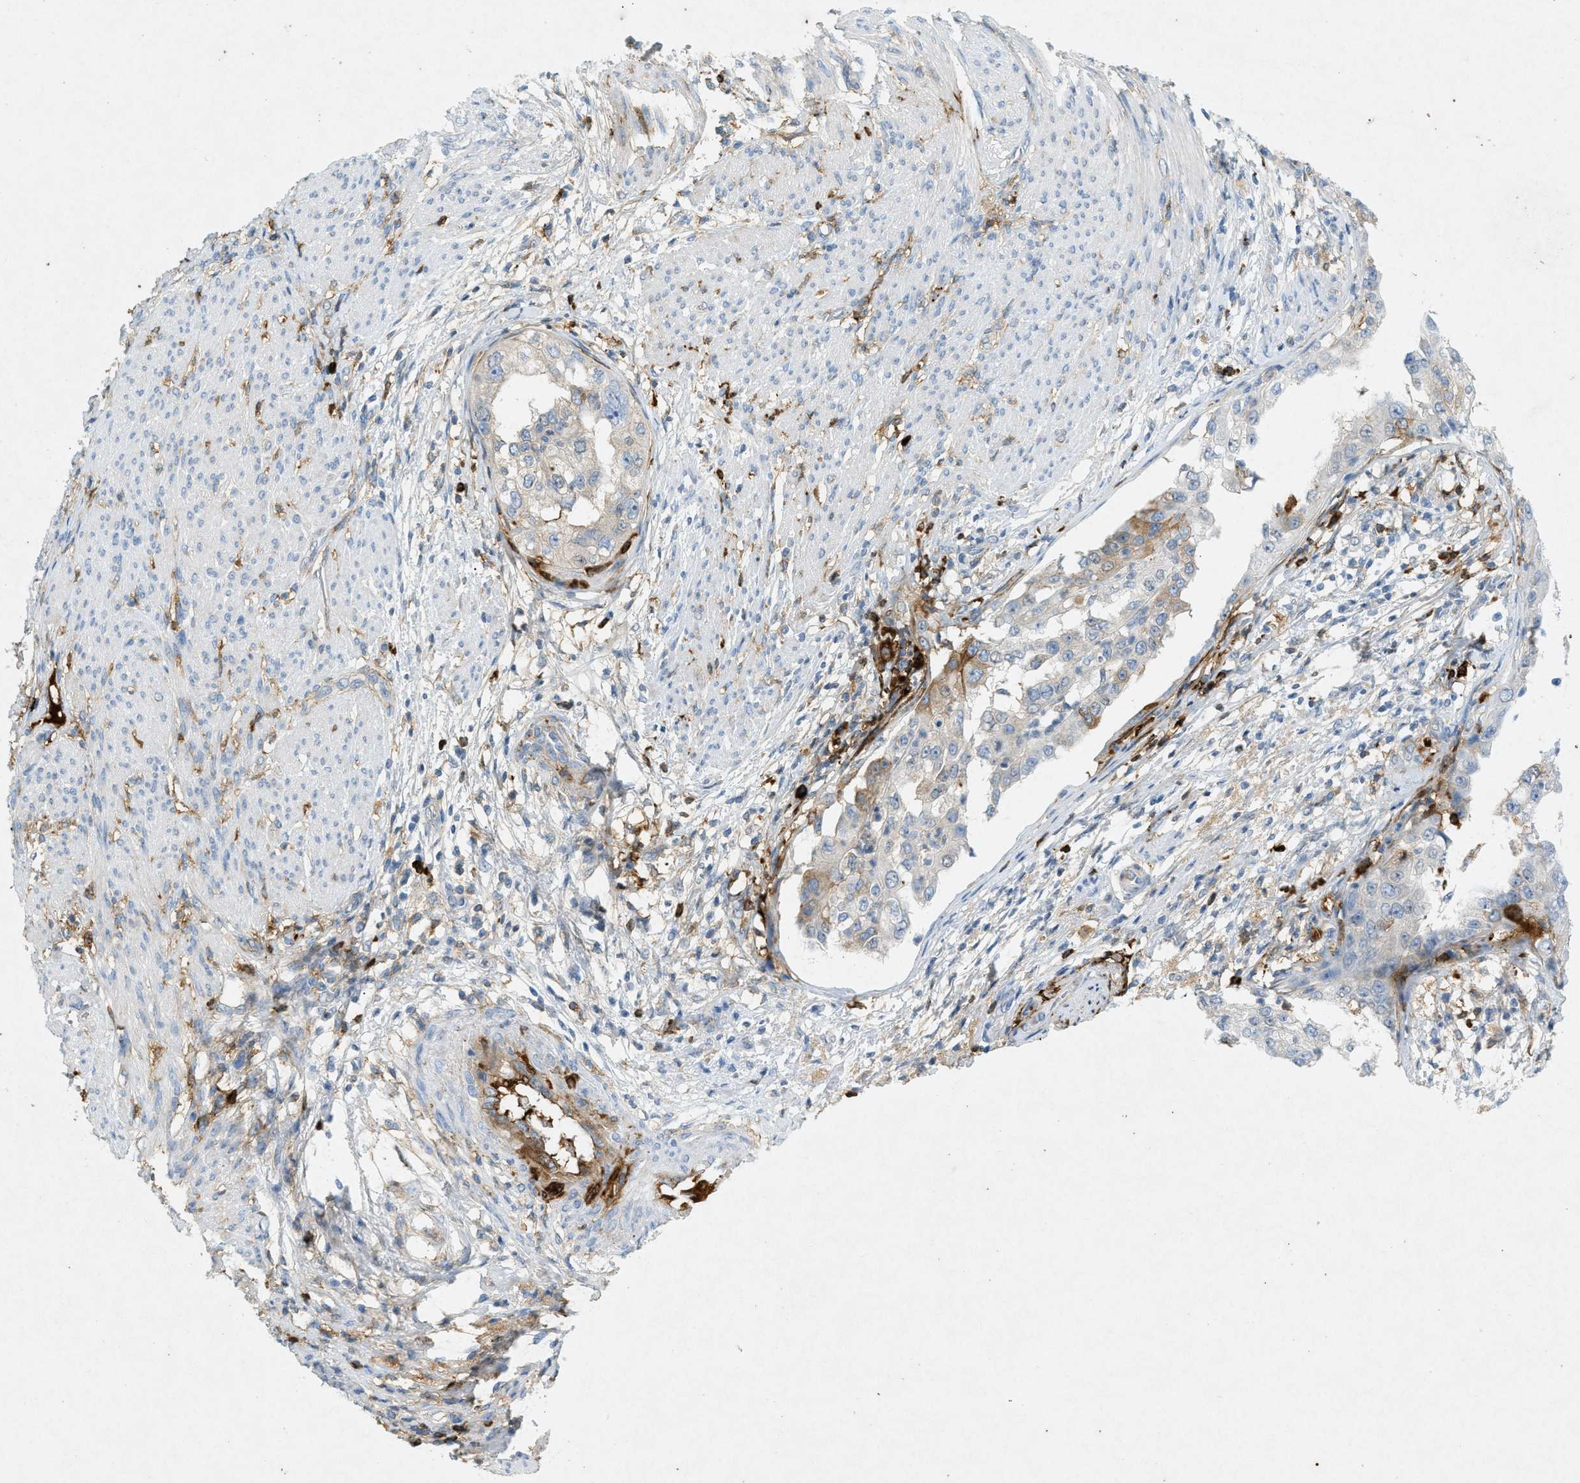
{"staining": {"intensity": "weak", "quantity": "25%-75%", "location": "cytoplasmic/membranous"}, "tissue": "endometrial cancer", "cell_type": "Tumor cells", "image_type": "cancer", "snomed": [{"axis": "morphology", "description": "Adenocarcinoma, NOS"}, {"axis": "topography", "description": "Endometrium"}], "caption": "A micrograph of human endometrial adenocarcinoma stained for a protein shows weak cytoplasmic/membranous brown staining in tumor cells.", "gene": "F2", "patient": {"sex": "female", "age": 85}}